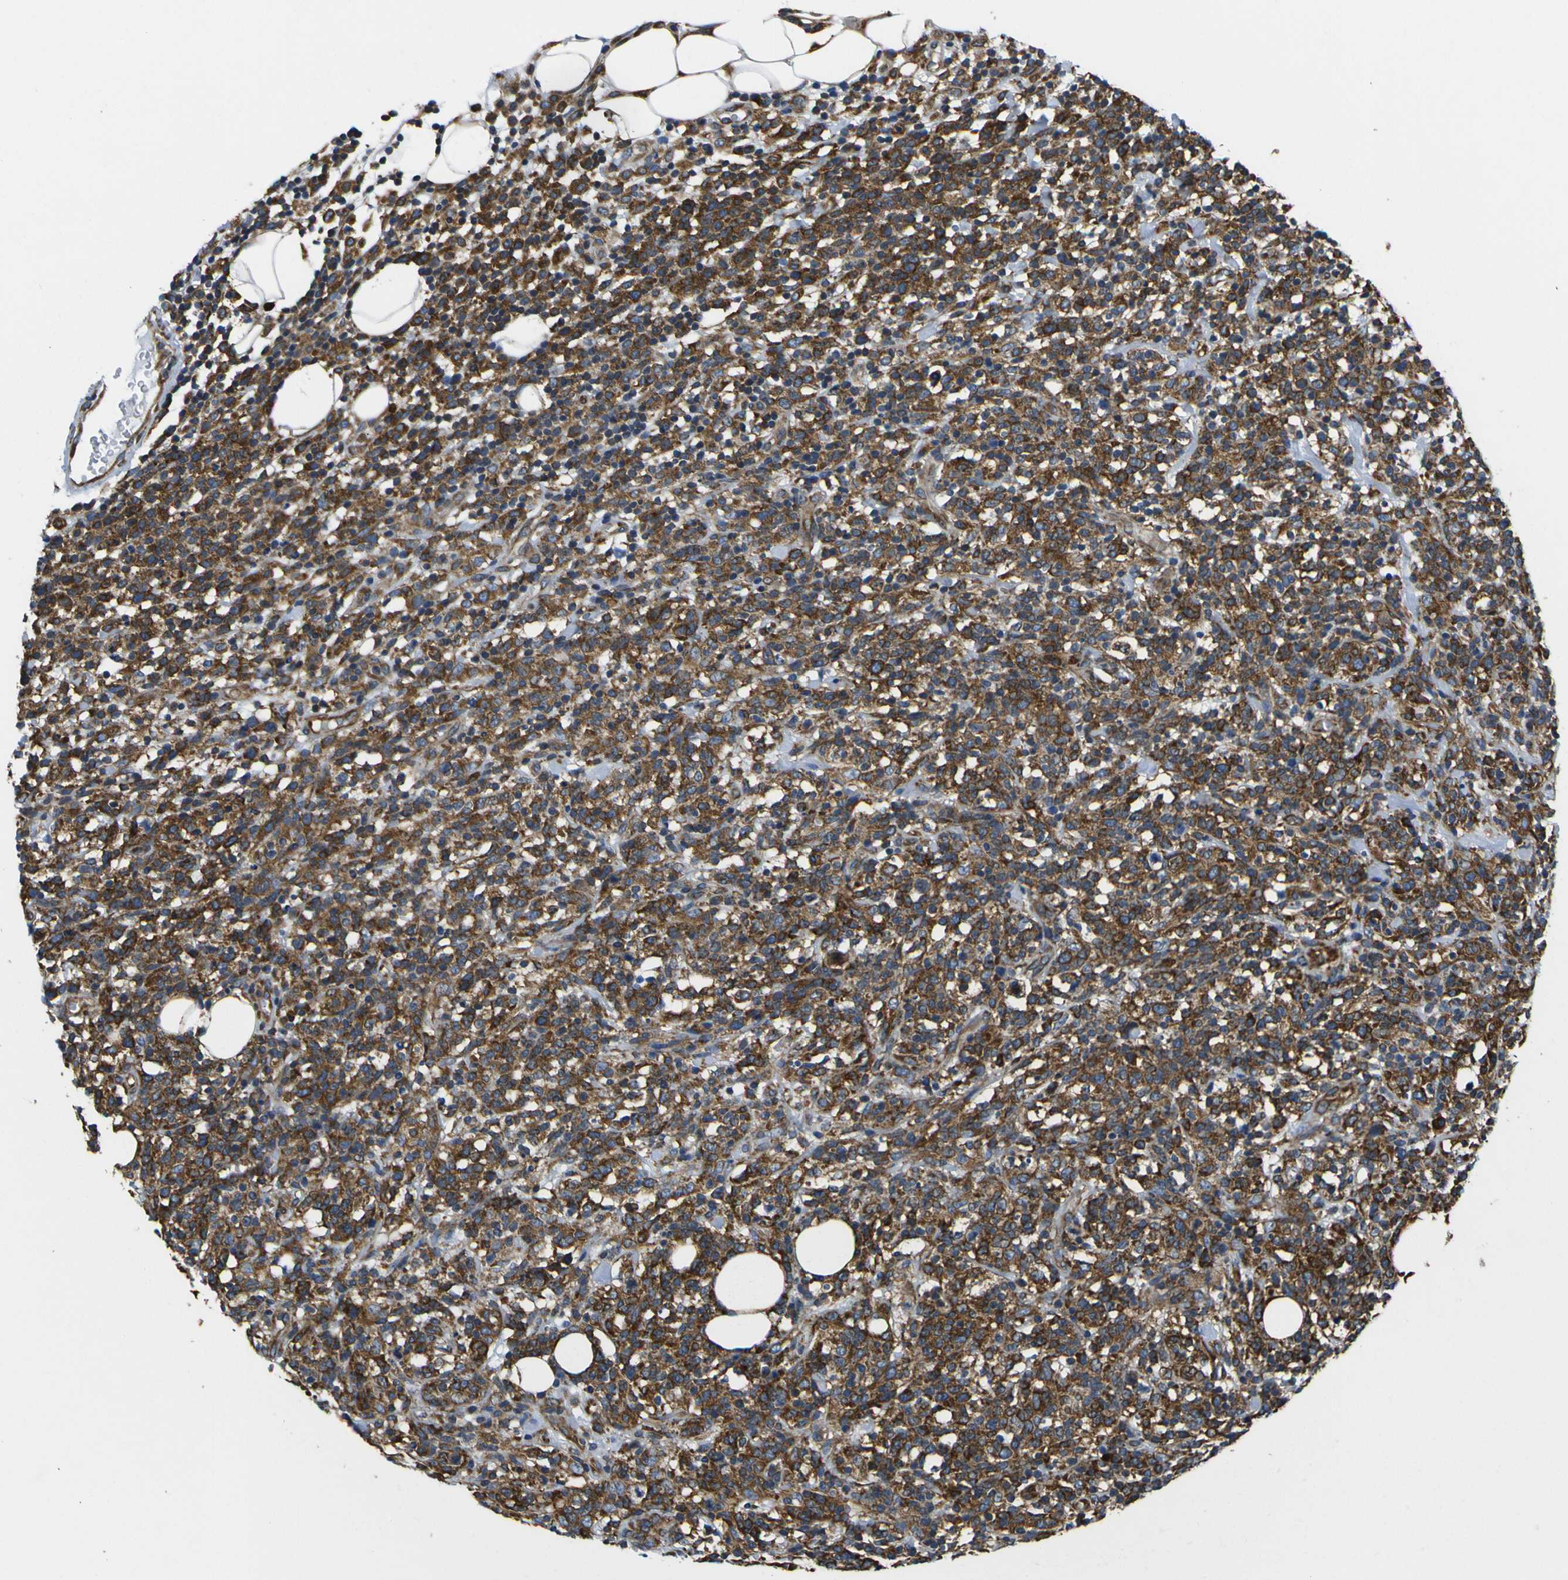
{"staining": {"intensity": "strong", "quantity": ">75%", "location": "cytoplasmic/membranous"}, "tissue": "lymphoma", "cell_type": "Tumor cells", "image_type": "cancer", "snomed": [{"axis": "morphology", "description": "Malignant lymphoma, non-Hodgkin's type, High grade"}, {"axis": "topography", "description": "Lymph node"}], "caption": "High-power microscopy captured an immunohistochemistry (IHC) photomicrograph of lymphoma, revealing strong cytoplasmic/membranous positivity in about >75% of tumor cells.", "gene": "RPSA", "patient": {"sex": "female", "age": 73}}